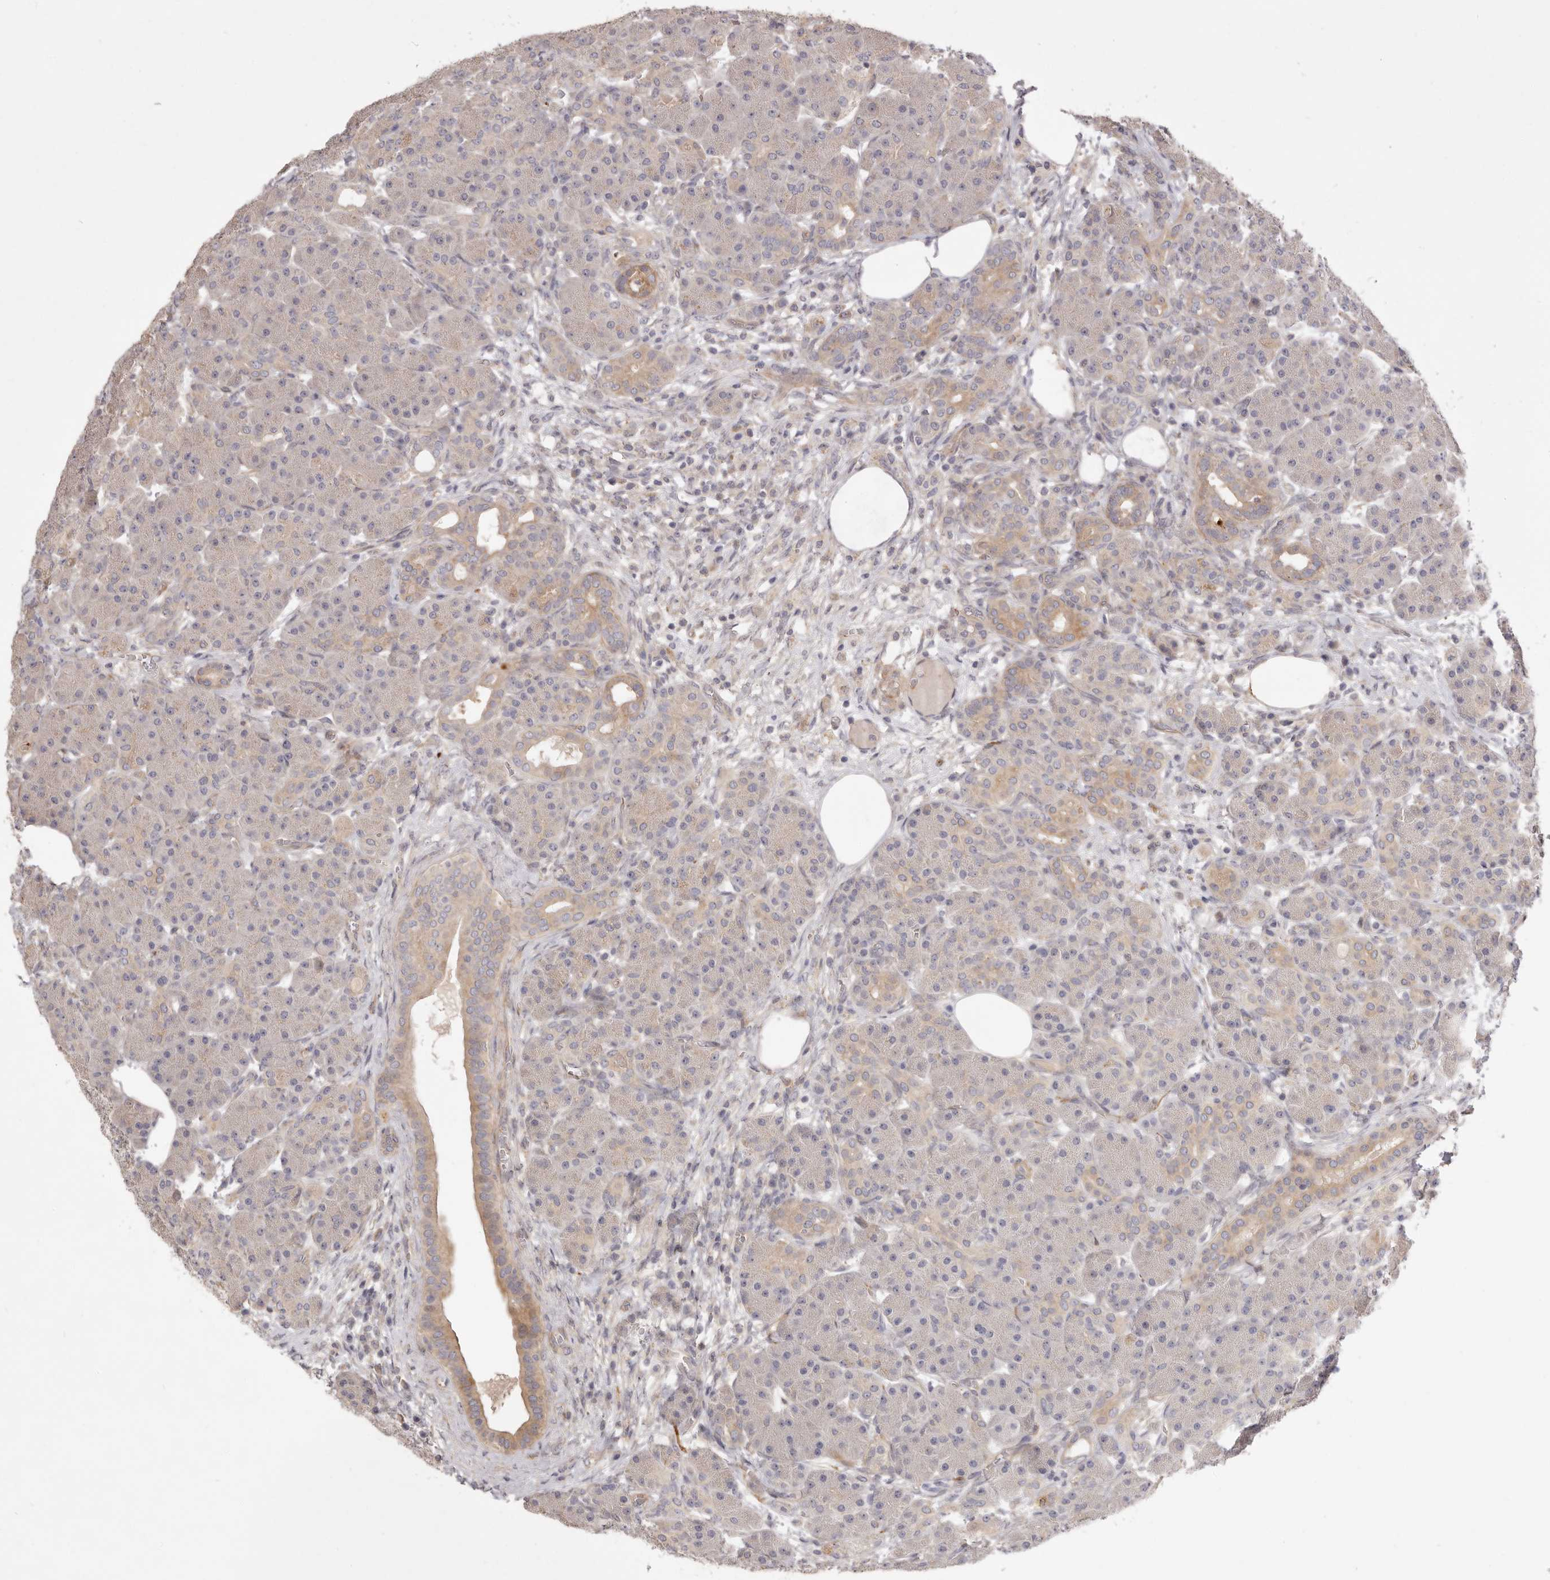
{"staining": {"intensity": "weak", "quantity": "<25%", "location": "cytoplasmic/membranous"}, "tissue": "pancreas", "cell_type": "Exocrine glandular cells", "image_type": "normal", "snomed": [{"axis": "morphology", "description": "Normal tissue, NOS"}, {"axis": "topography", "description": "Pancreas"}], "caption": "An immunohistochemistry (IHC) micrograph of benign pancreas is shown. There is no staining in exocrine glandular cells of pancreas. The staining was performed using DAB to visualize the protein expression in brown, while the nuclei were stained in blue with hematoxylin (Magnification: 20x).", "gene": "ADAMTS9", "patient": {"sex": "male", "age": 63}}